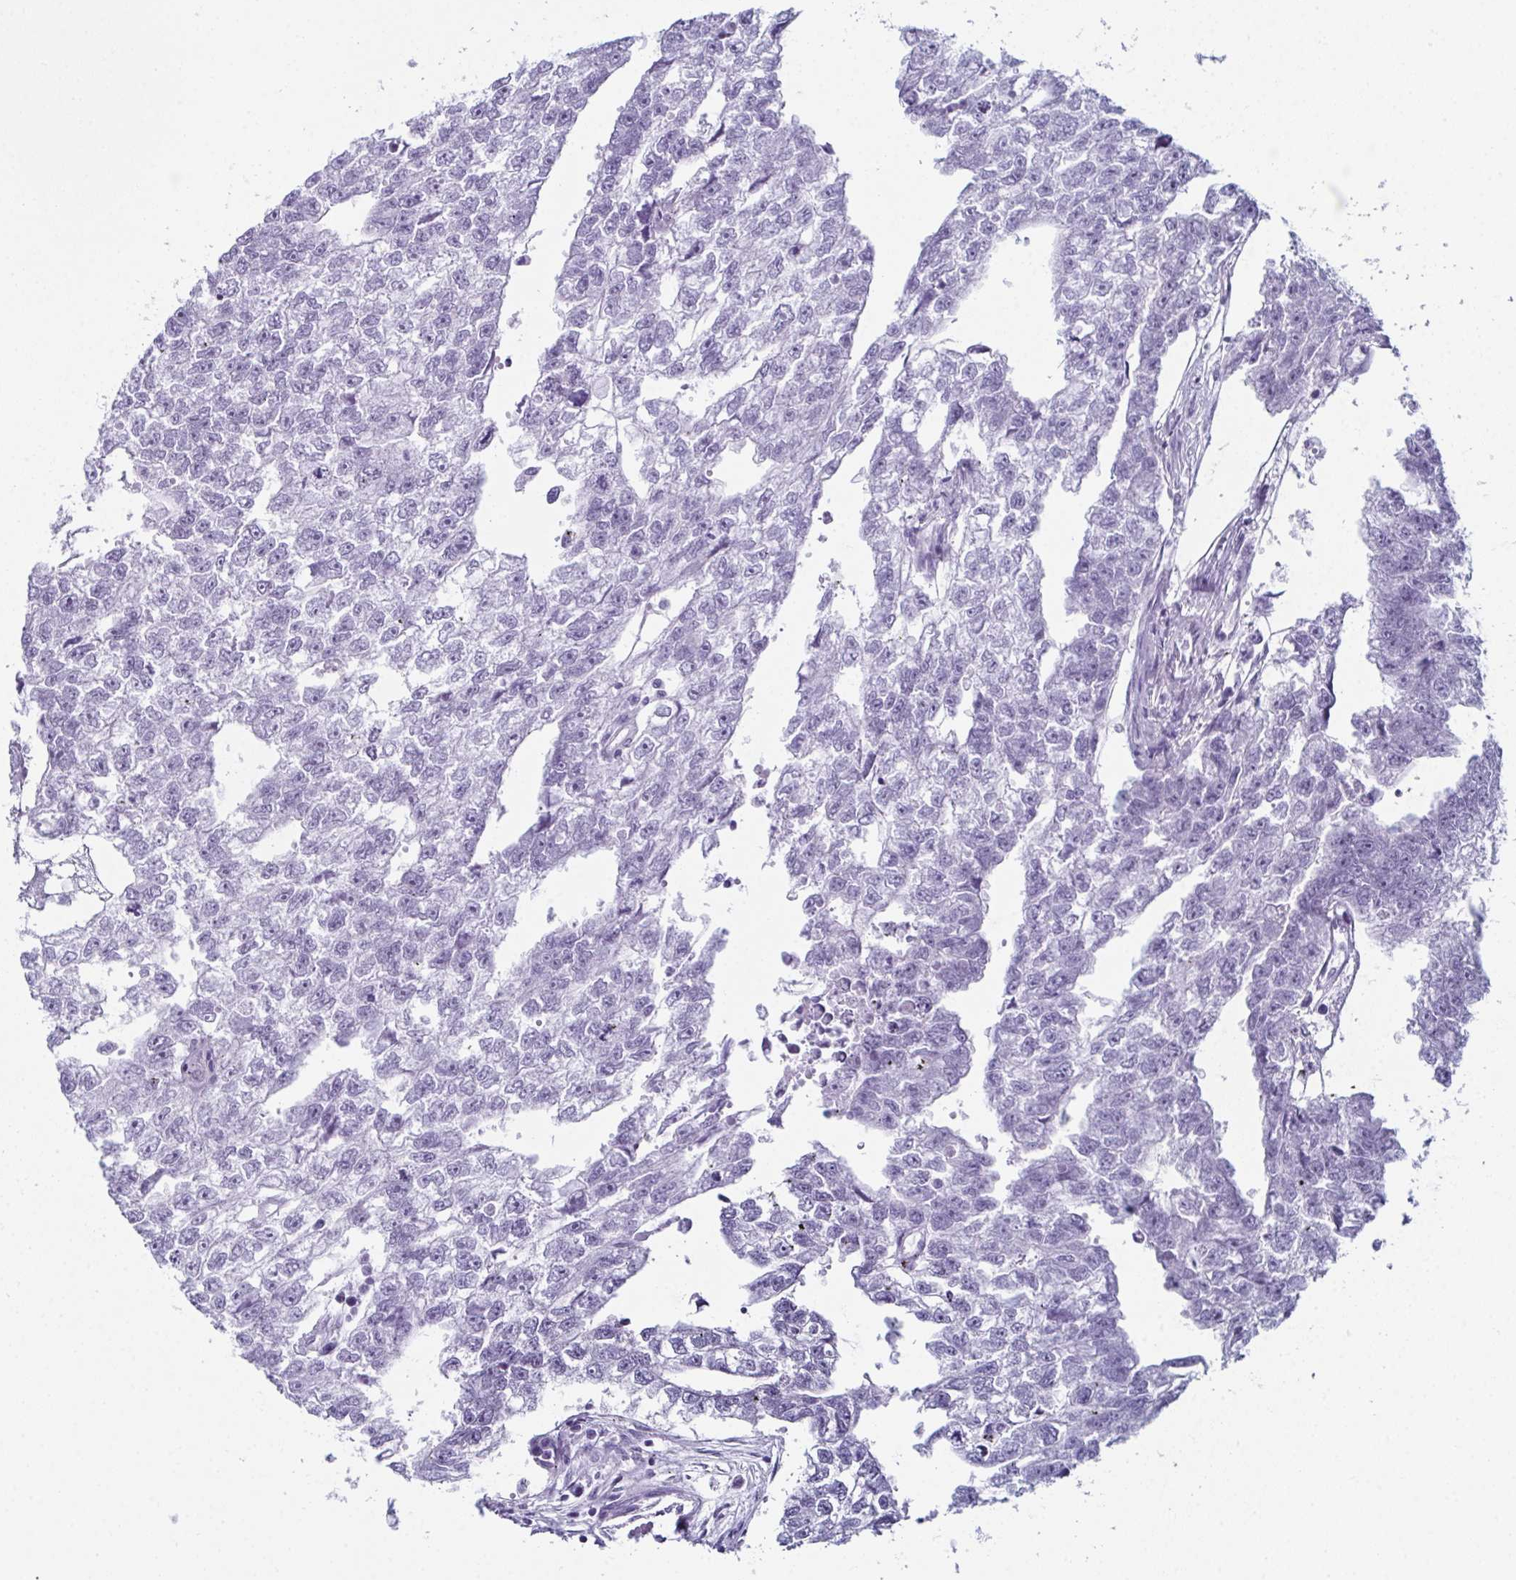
{"staining": {"intensity": "negative", "quantity": "none", "location": "none"}, "tissue": "testis cancer", "cell_type": "Tumor cells", "image_type": "cancer", "snomed": [{"axis": "morphology", "description": "Carcinoma, Embryonal, NOS"}, {"axis": "morphology", "description": "Teratoma, malignant, NOS"}, {"axis": "topography", "description": "Testis"}], "caption": "Immunohistochemical staining of human testis cancer (malignant teratoma) displays no significant expression in tumor cells. (DAB IHC visualized using brightfield microscopy, high magnification).", "gene": "ENKUR", "patient": {"sex": "male", "age": 44}}